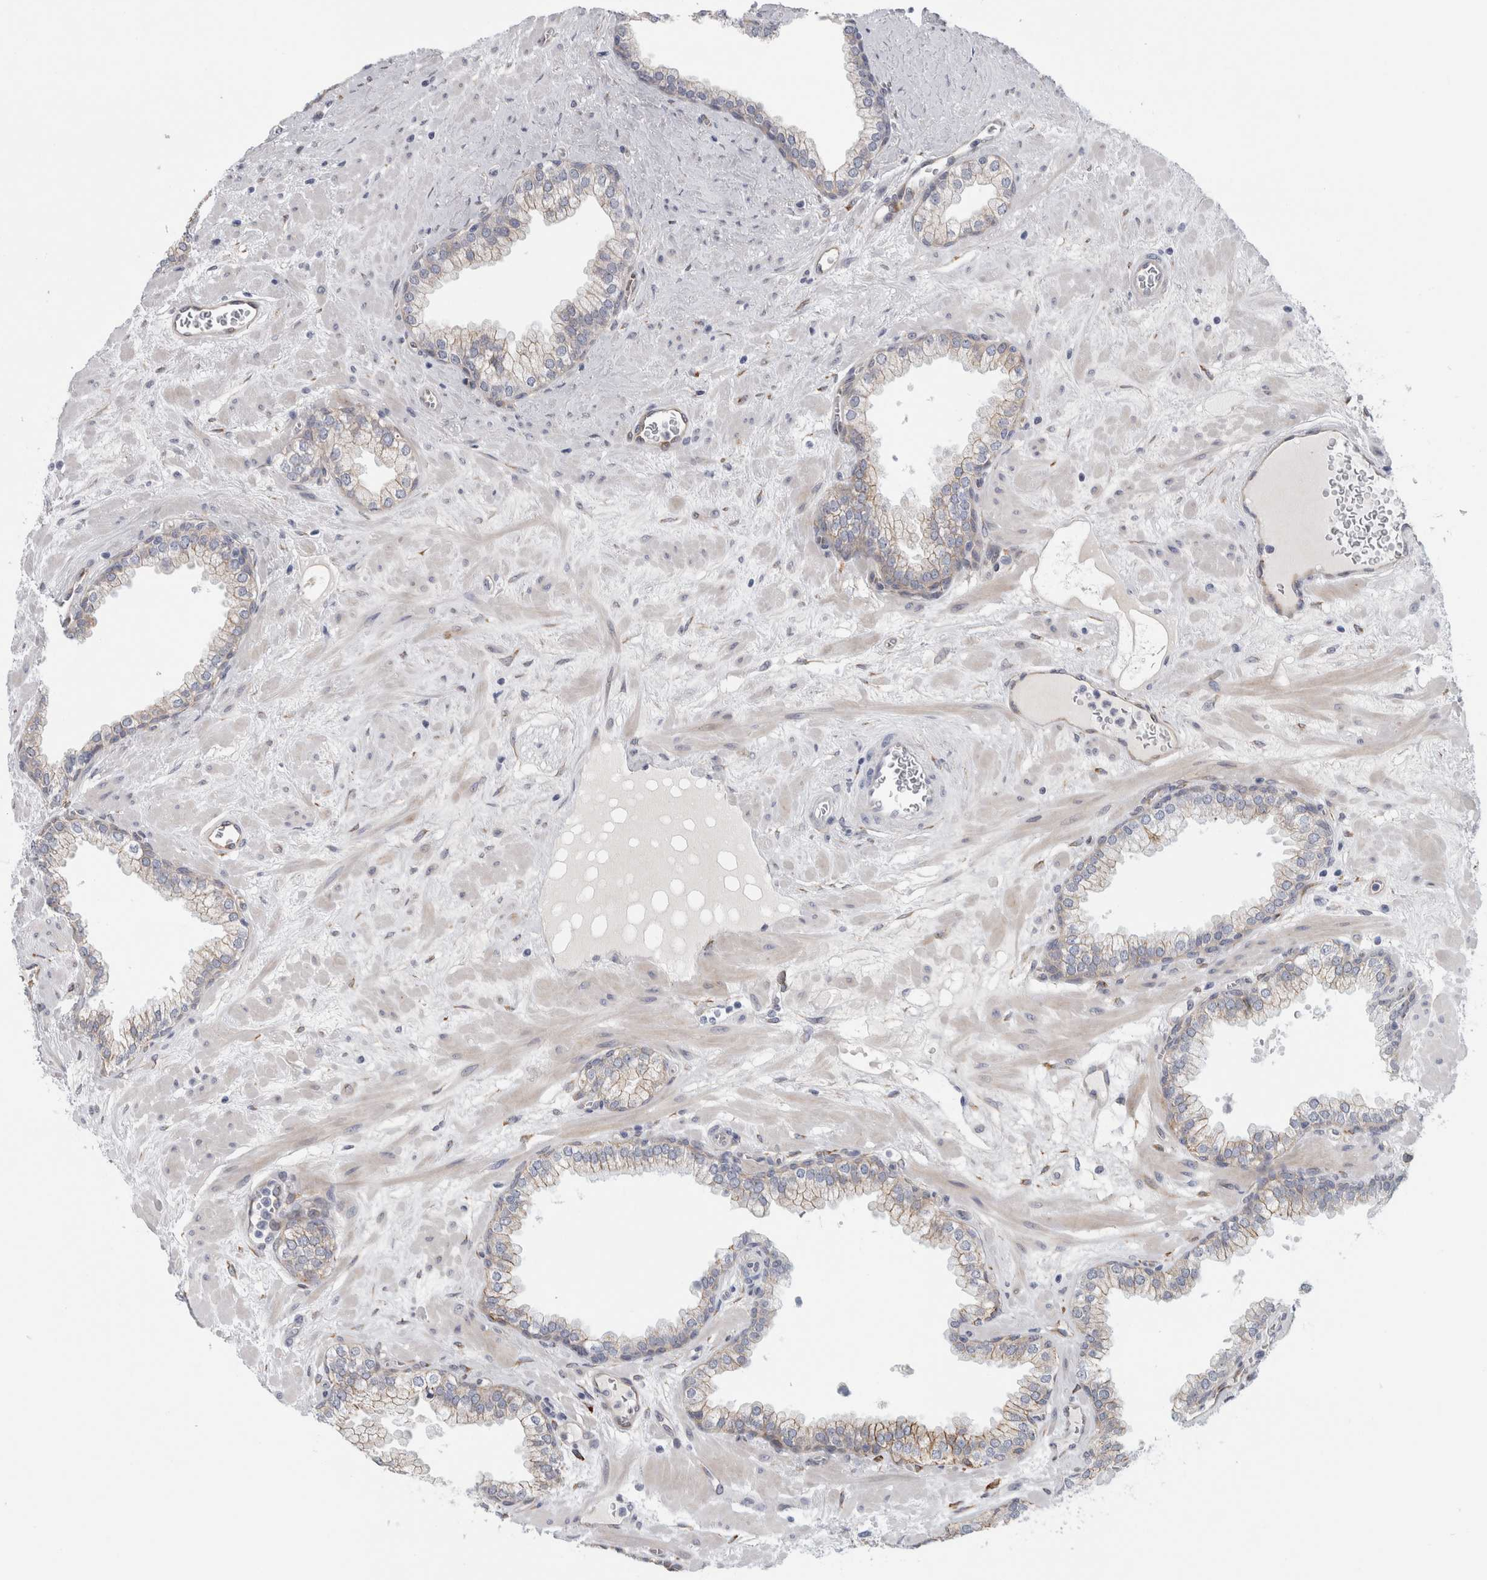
{"staining": {"intensity": "weak", "quantity": "<25%", "location": "cytoplasmic/membranous"}, "tissue": "prostate", "cell_type": "Glandular cells", "image_type": "normal", "snomed": [{"axis": "morphology", "description": "Normal tissue, NOS"}, {"axis": "morphology", "description": "Urothelial carcinoma, Low grade"}, {"axis": "topography", "description": "Urinary bladder"}, {"axis": "topography", "description": "Prostate"}], "caption": "DAB (3,3'-diaminobenzidine) immunohistochemical staining of benign prostate demonstrates no significant staining in glandular cells.", "gene": "B3GNT3", "patient": {"sex": "male", "age": 60}}